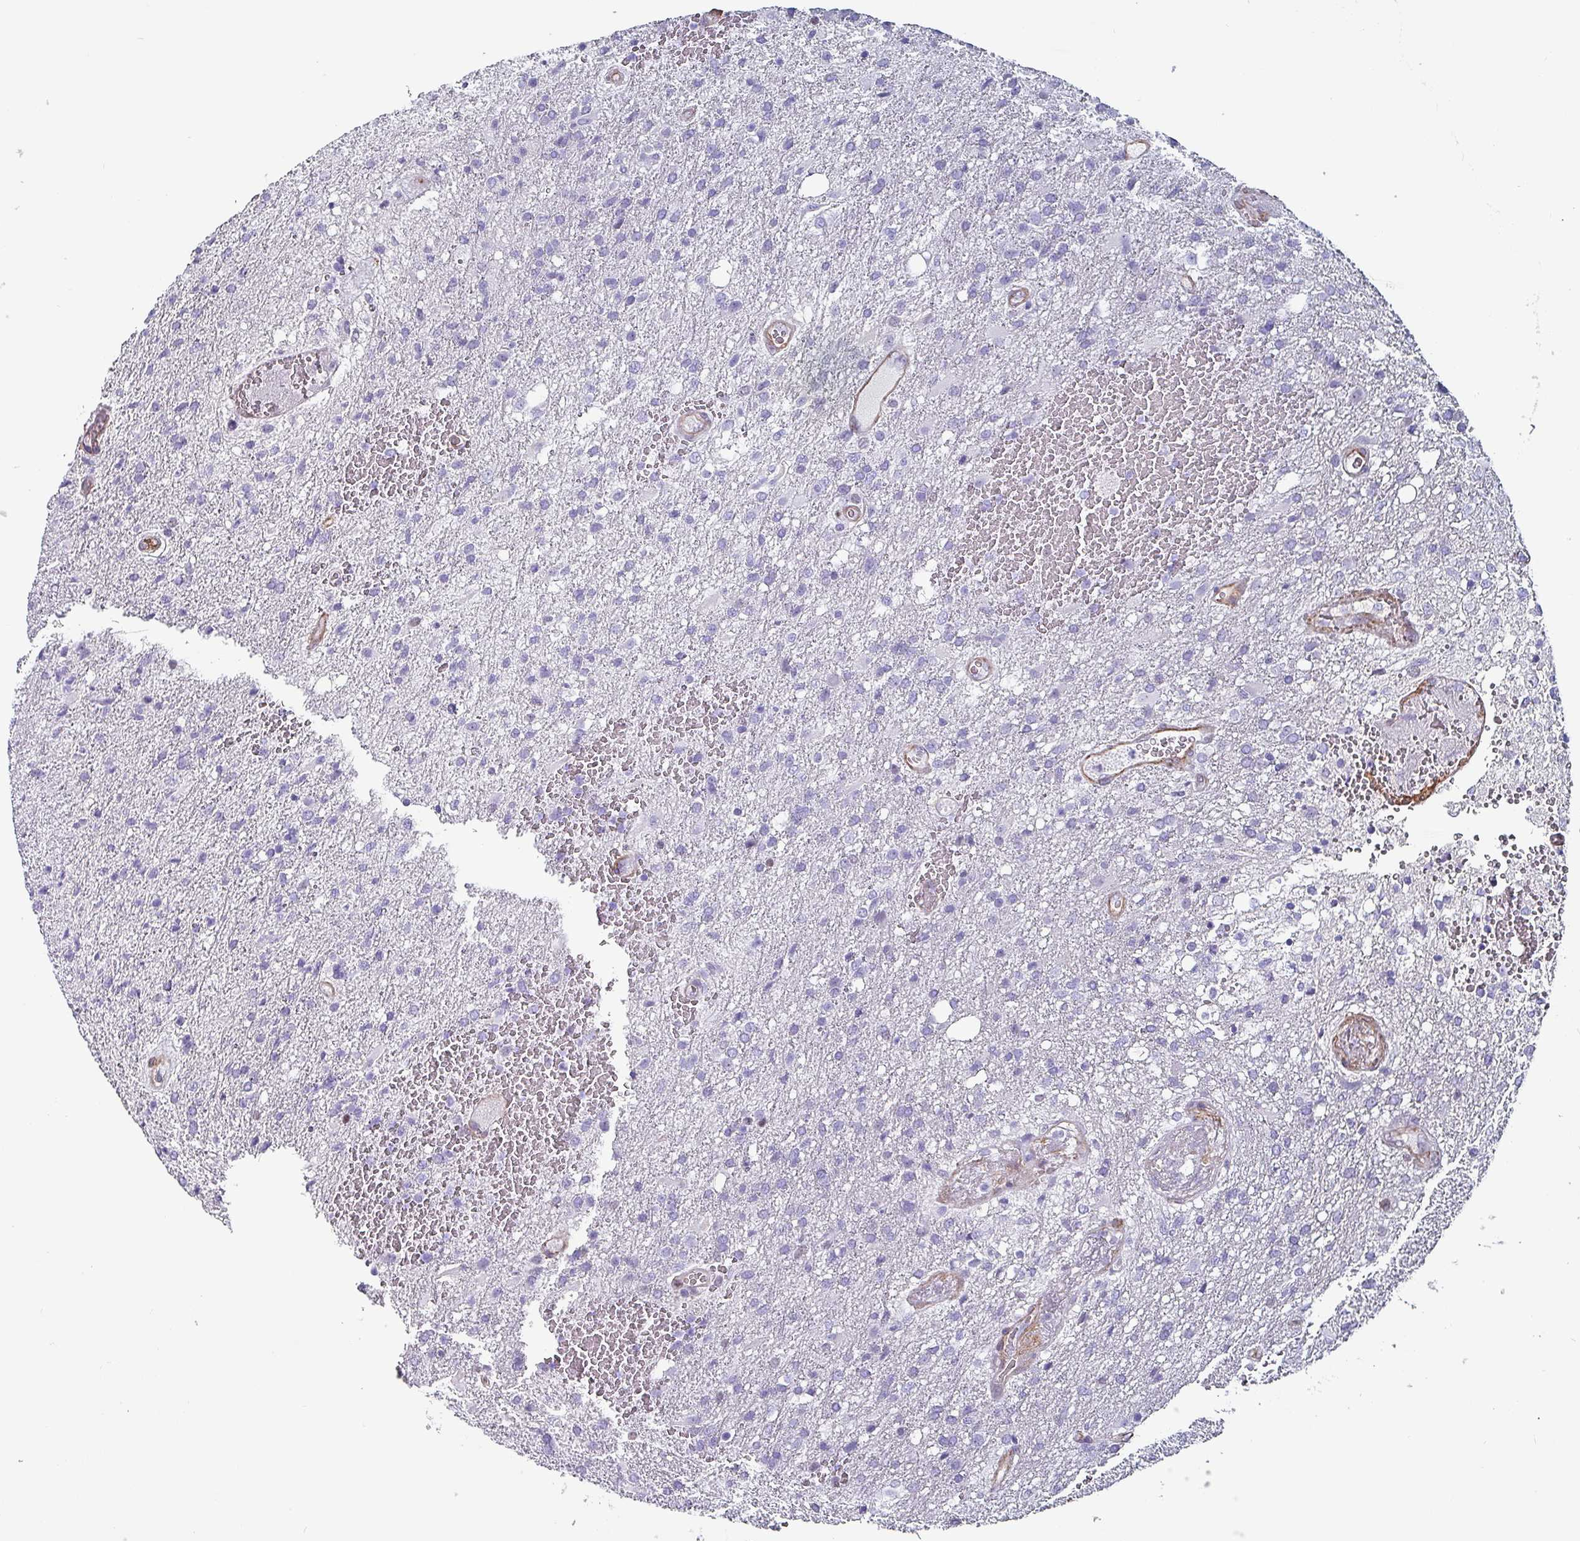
{"staining": {"intensity": "negative", "quantity": "none", "location": "none"}, "tissue": "glioma", "cell_type": "Tumor cells", "image_type": "cancer", "snomed": [{"axis": "morphology", "description": "Glioma, malignant, High grade"}, {"axis": "topography", "description": "Brain"}], "caption": "The immunohistochemistry histopathology image has no significant positivity in tumor cells of high-grade glioma (malignant) tissue.", "gene": "ZNF816-ZNF321P", "patient": {"sex": "female", "age": 74}}